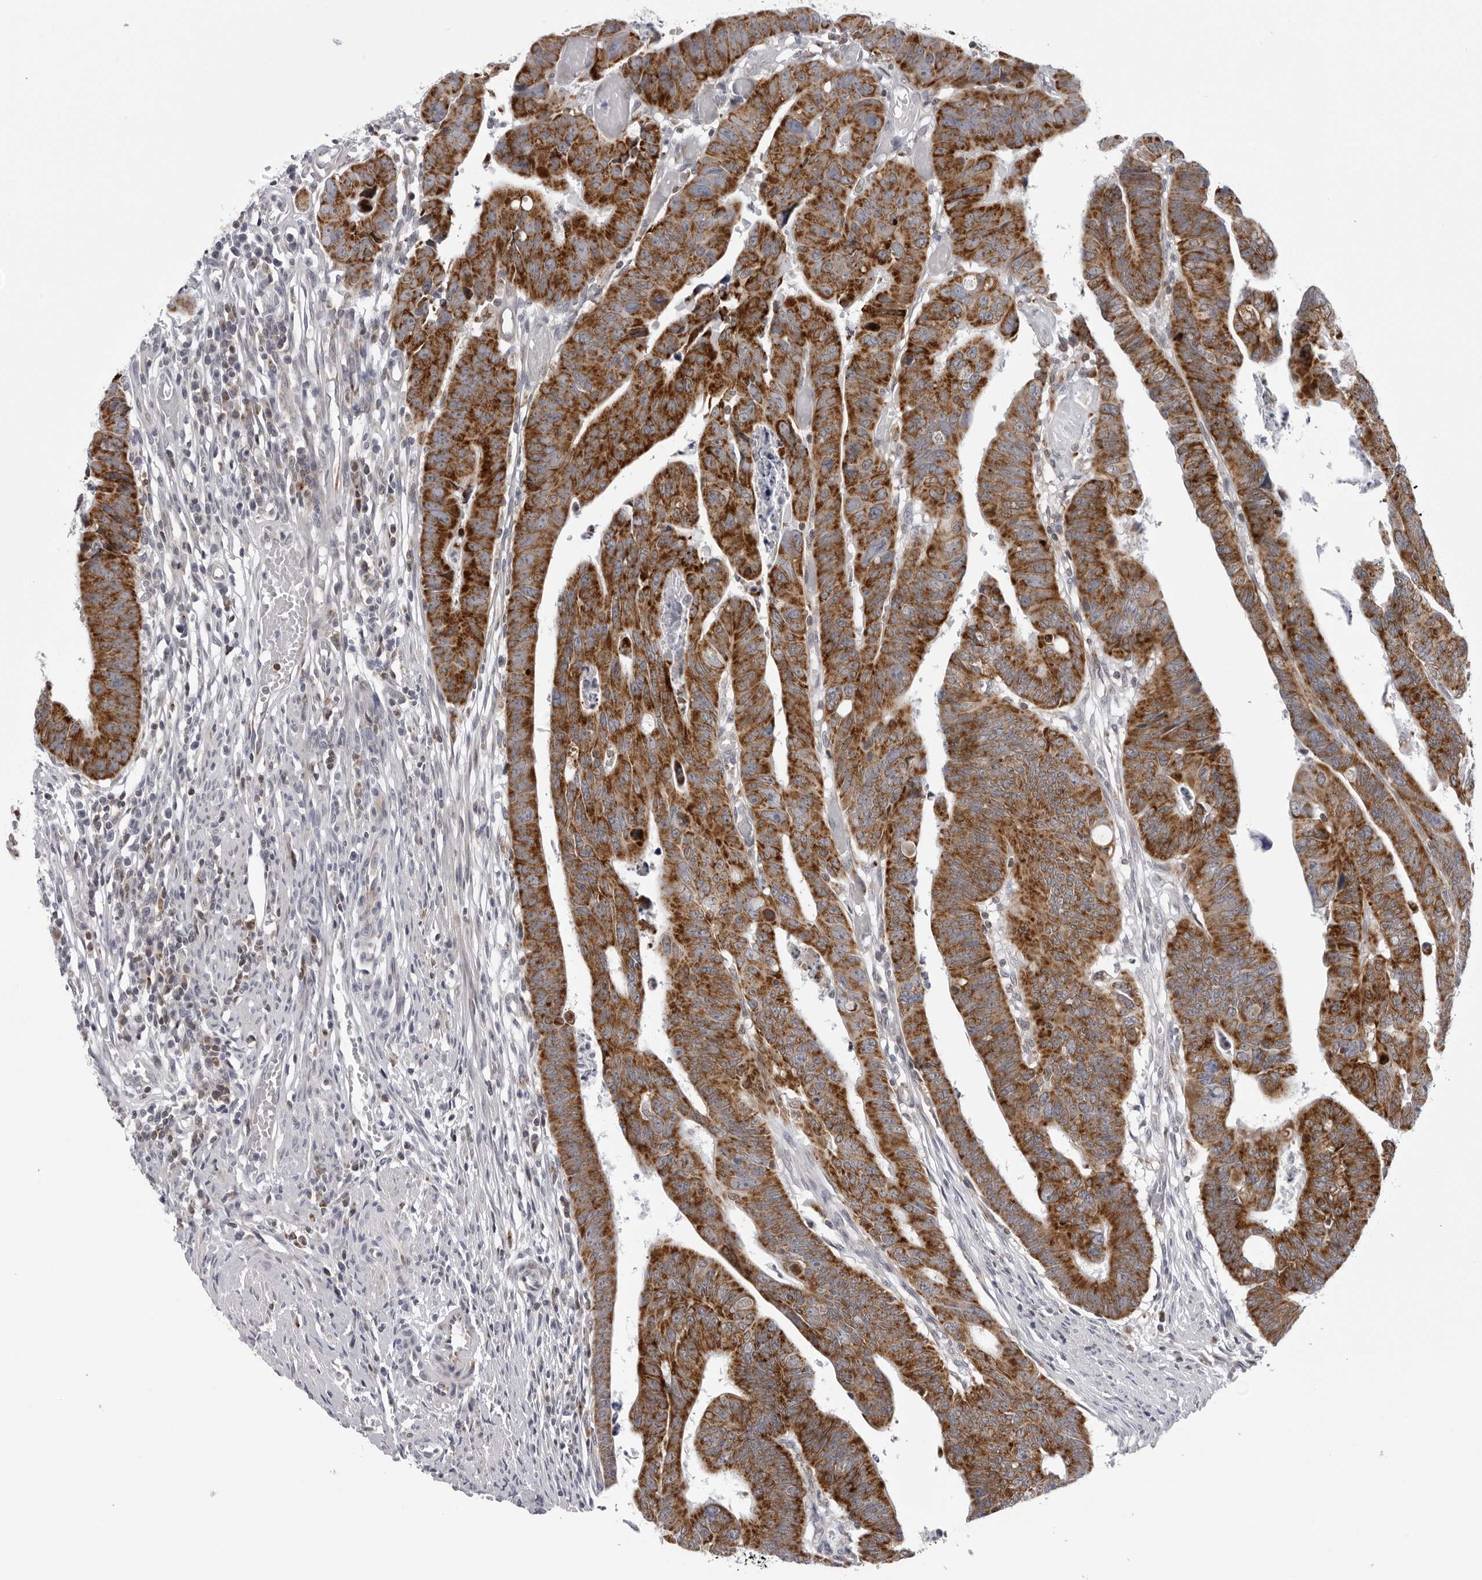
{"staining": {"intensity": "strong", "quantity": ">75%", "location": "cytoplasmic/membranous"}, "tissue": "colorectal cancer", "cell_type": "Tumor cells", "image_type": "cancer", "snomed": [{"axis": "morphology", "description": "Adenocarcinoma, NOS"}, {"axis": "topography", "description": "Rectum"}], "caption": "This is an image of IHC staining of colorectal cancer, which shows strong staining in the cytoplasmic/membranous of tumor cells.", "gene": "CPT2", "patient": {"sex": "female", "age": 65}}